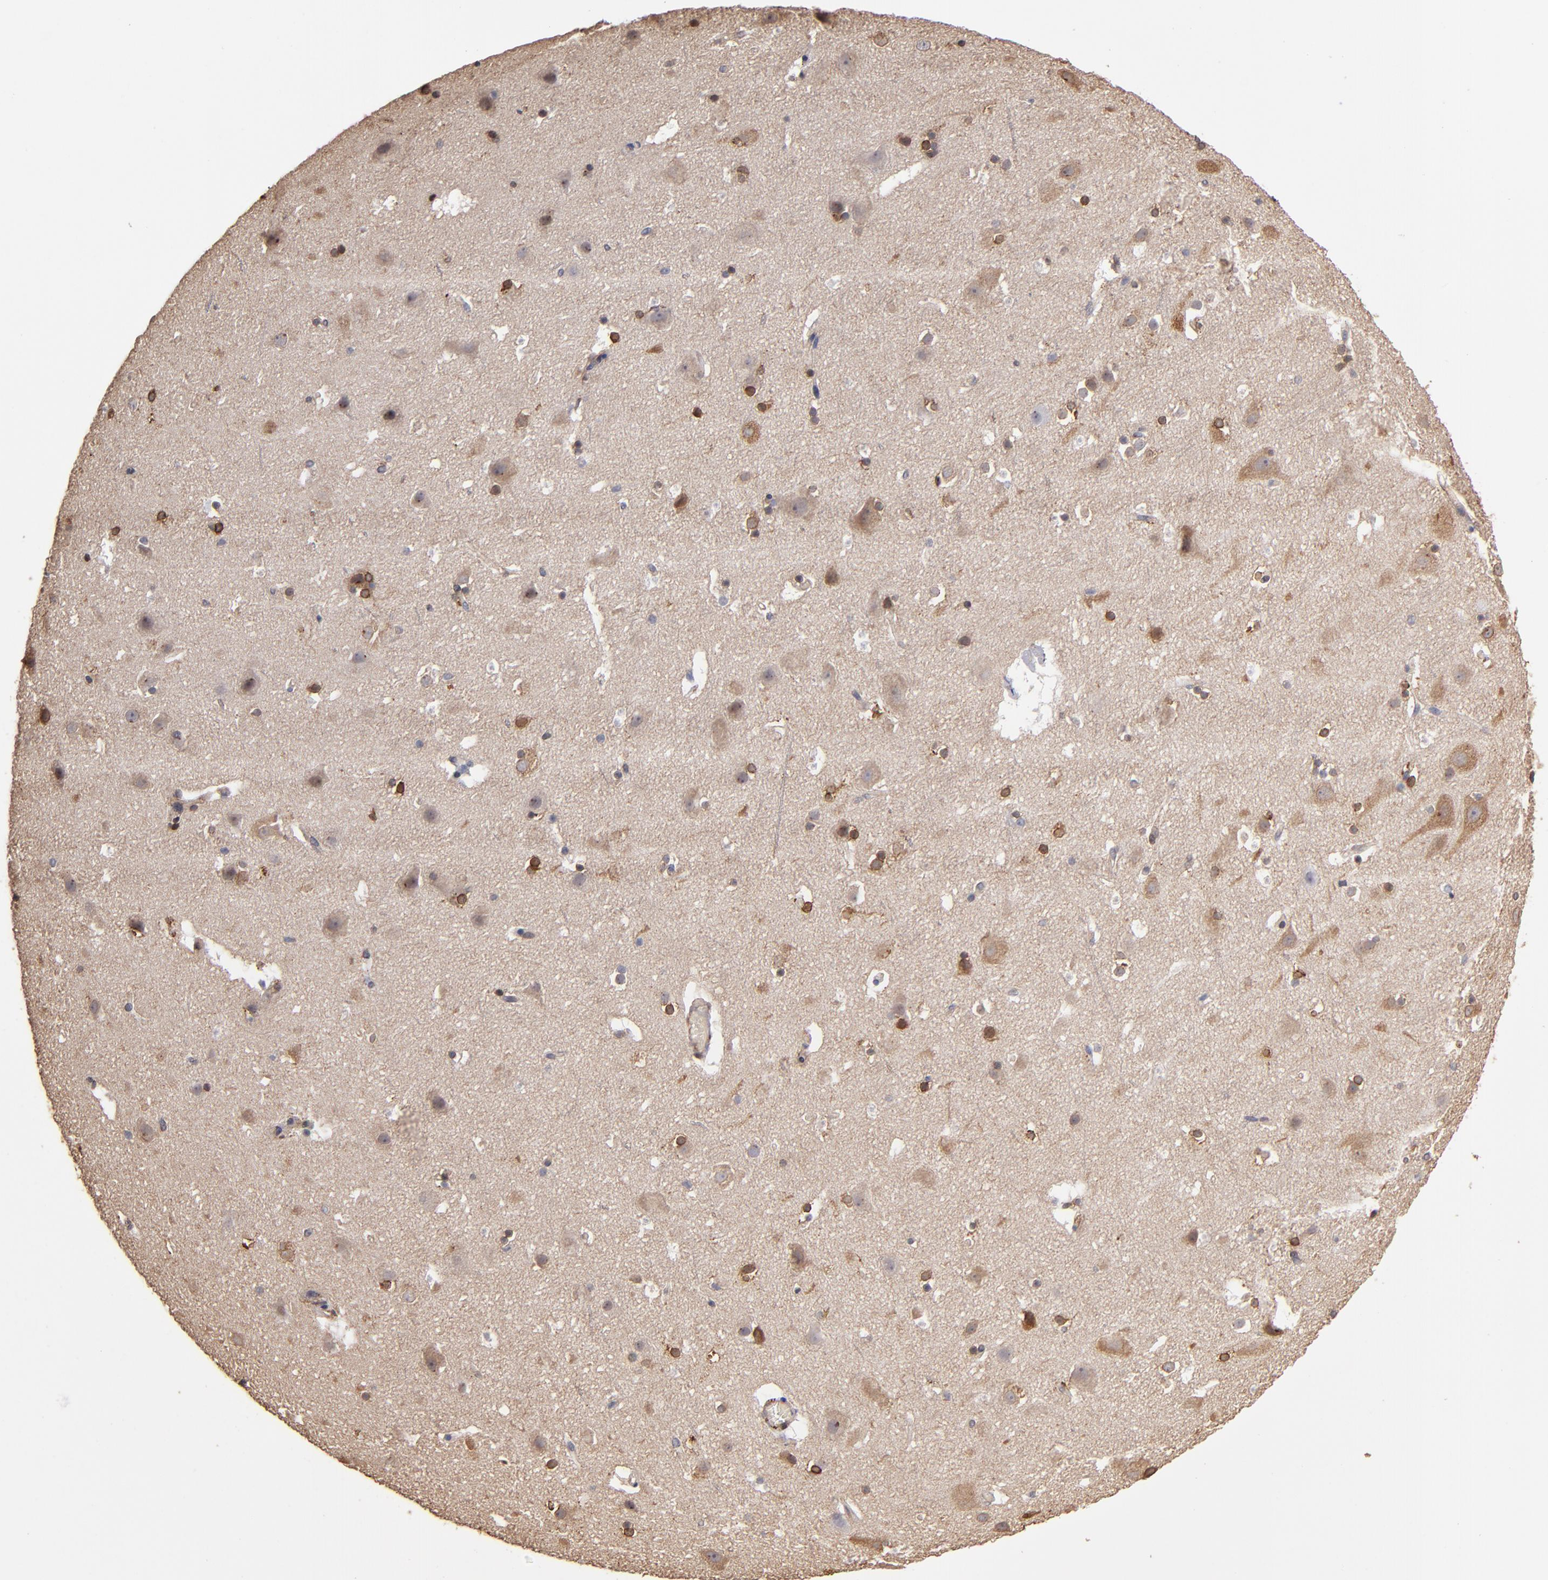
{"staining": {"intensity": "moderate", "quantity": "25%-75%", "location": "cytoplasmic/membranous"}, "tissue": "cerebral cortex", "cell_type": "Endothelial cells", "image_type": "normal", "snomed": [{"axis": "morphology", "description": "Normal tissue, NOS"}, {"axis": "topography", "description": "Cerebral cortex"}], "caption": "This image demonstrates immunohistochemistry staining of unremarkable human cerebral cortex, with medium moderate cytoplasmic/membranous expression in about 25%-75% of endothelial cells.", "gene": "PGRMC1", "patient": {"sex": "male", "age": 45}}